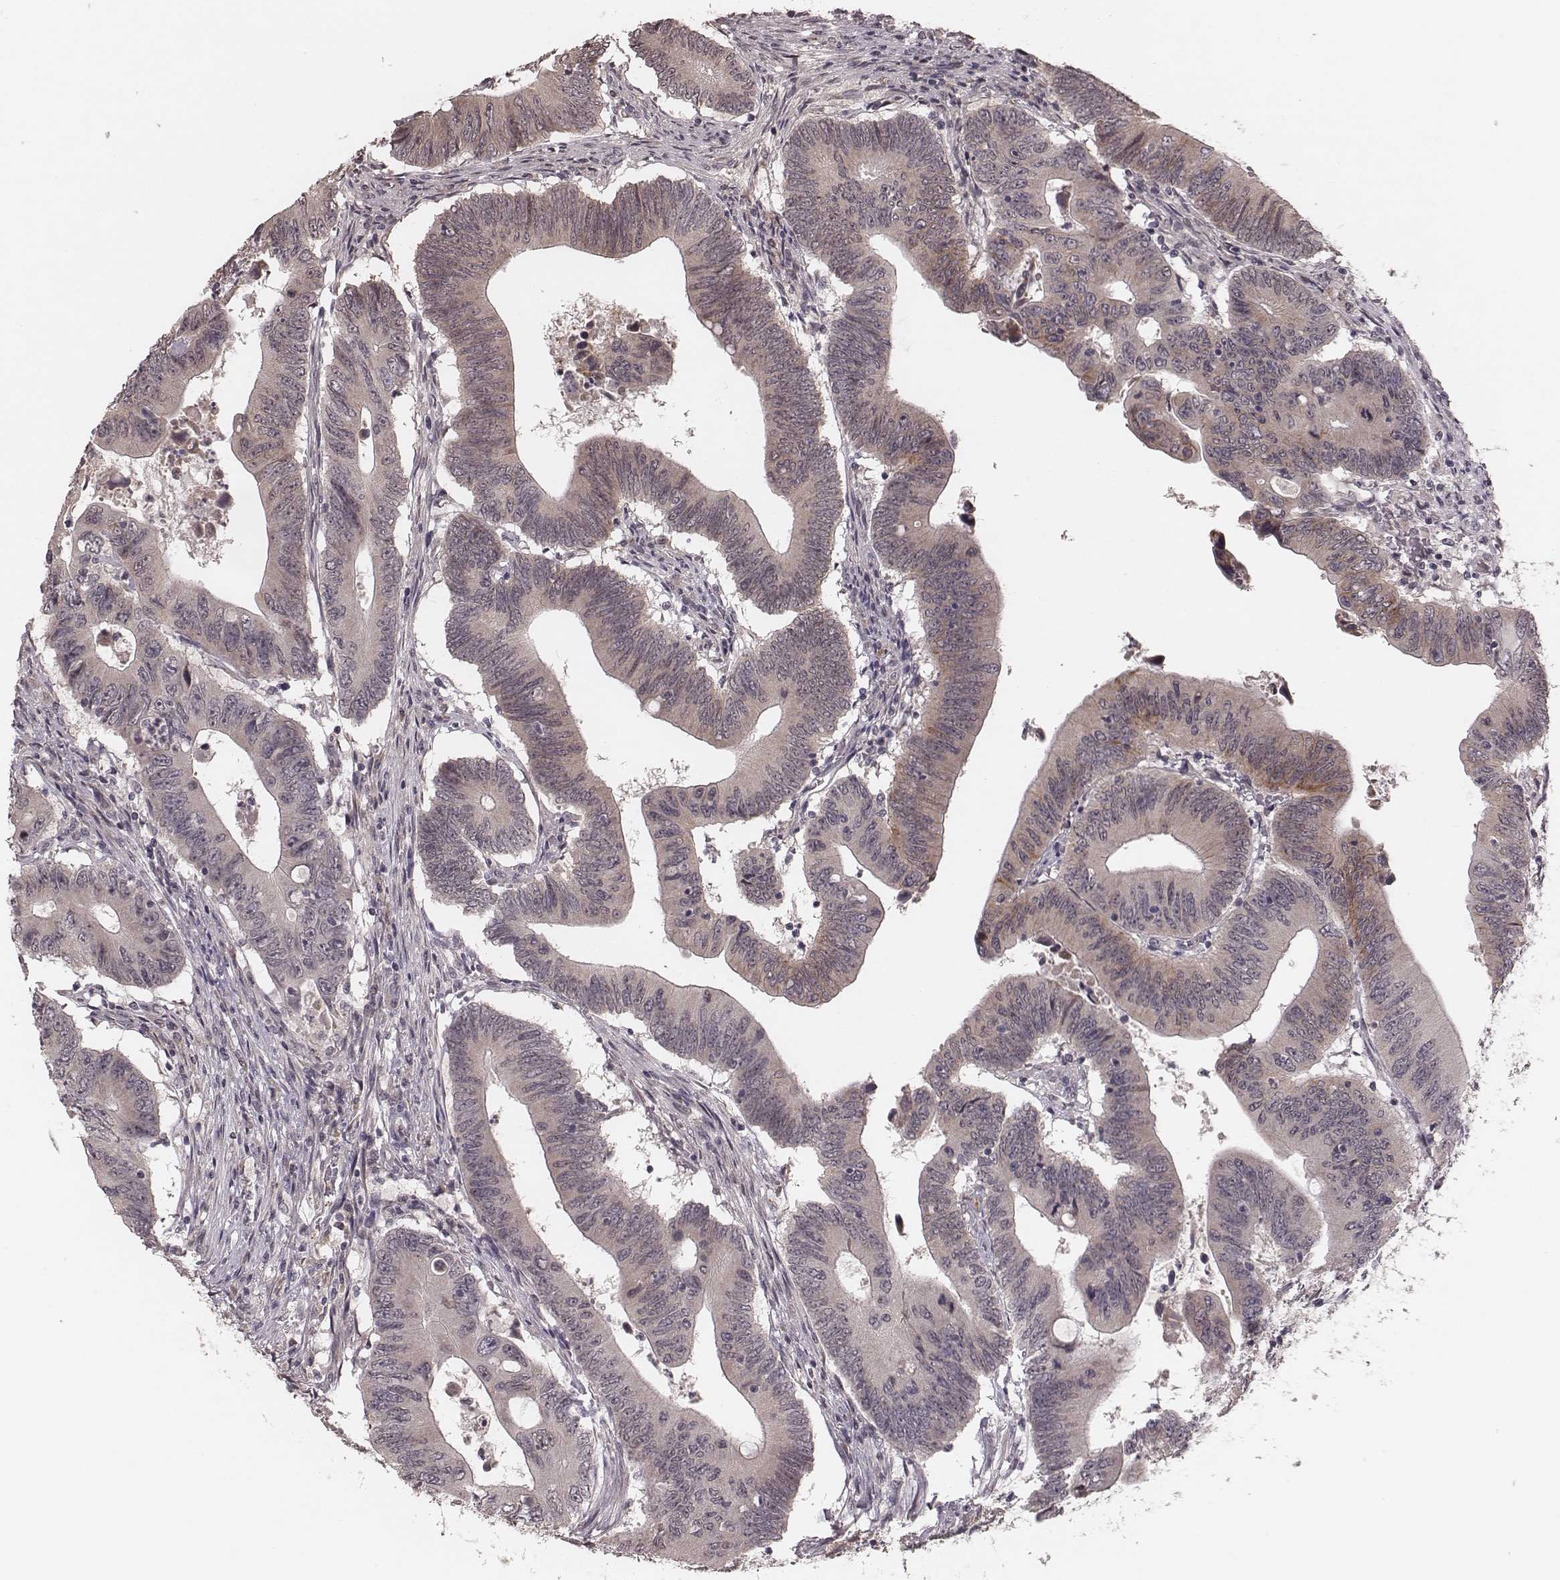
{"staining": {"intensity": "negative", "quantity": "none", "location": "none"}, "tissue": "colorectal cancer", "cell_type": "Tumor cells", "image_type": "cancer", "snomed": [{"axis": "morphology", "description": "Adenocarcinoma, NOS"}, {"axis": "topography", "description": "Colon"}], "caption": "This is an immunohistochemistry histopathology image of colorectal cancer (adenocarcinoma). There is no staining in tumor cells.", "gene": "IL5", "patient": {"sex": "female", "age": 90}}